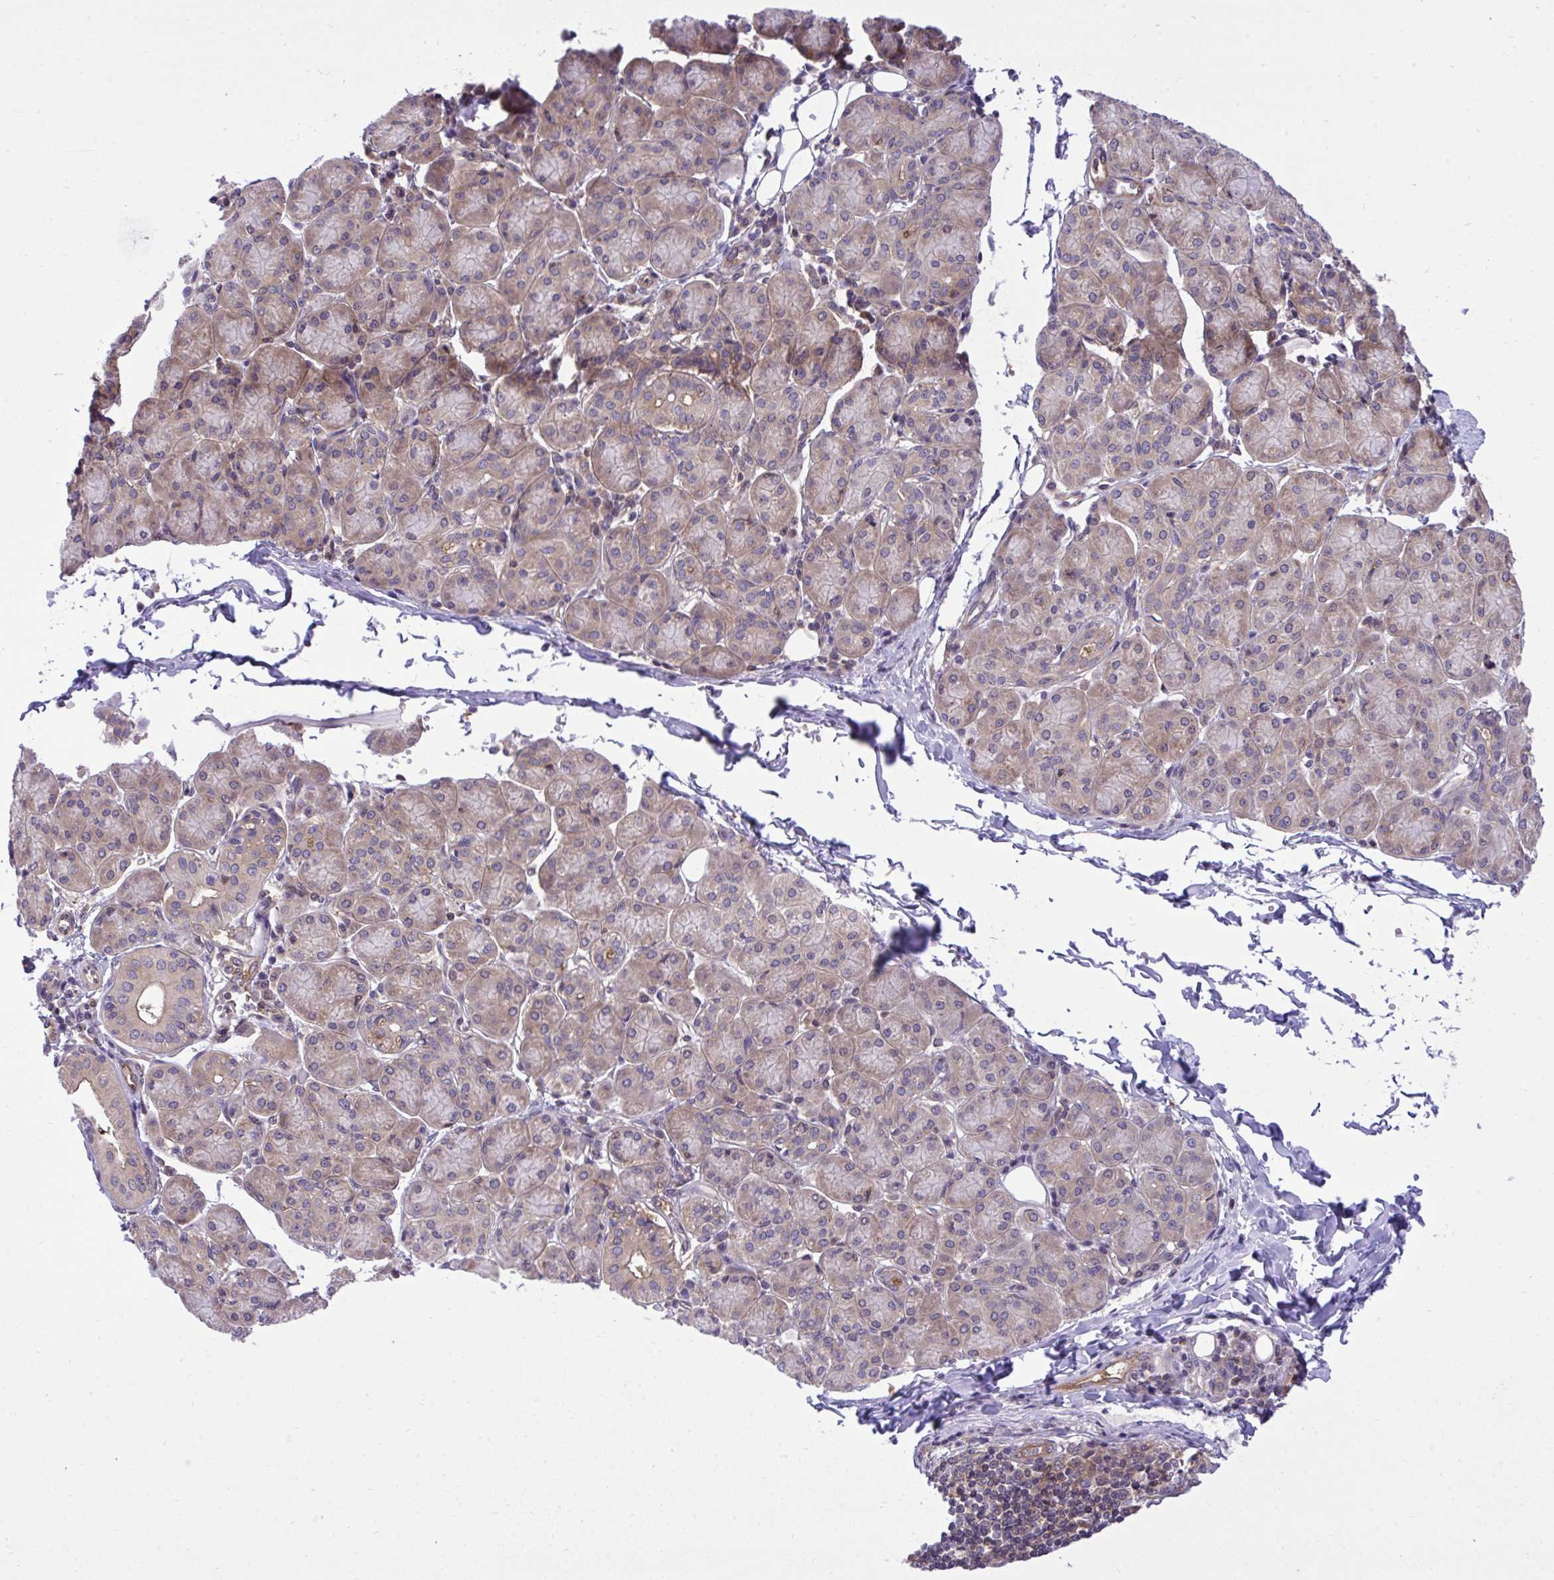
{"staining": {"intensity": "weak", "quantity": "25%-75%", "location": "cytoplasmic/membranous"}, "tissue": "salivary gland", "cell_type": "Glandular cells", "image_type": "normal", "snomed": [{"axis": "morphology", "description": "Normal tissue, NOS"}, {"axis": "morphology", "description": "Inflammation, NOS"}, {"axis": "topography", "description": "Lymph node"}, {"axis": "topography", "description": "Salivary gland"}], "caption": "Protein analysis of benign salivary gland shows weak cytoplasmic/membranous positivity in about 25%-75% of glandular cells.", "gene": "PPP5C", "patient": {"sex": "male", "age": 3}}